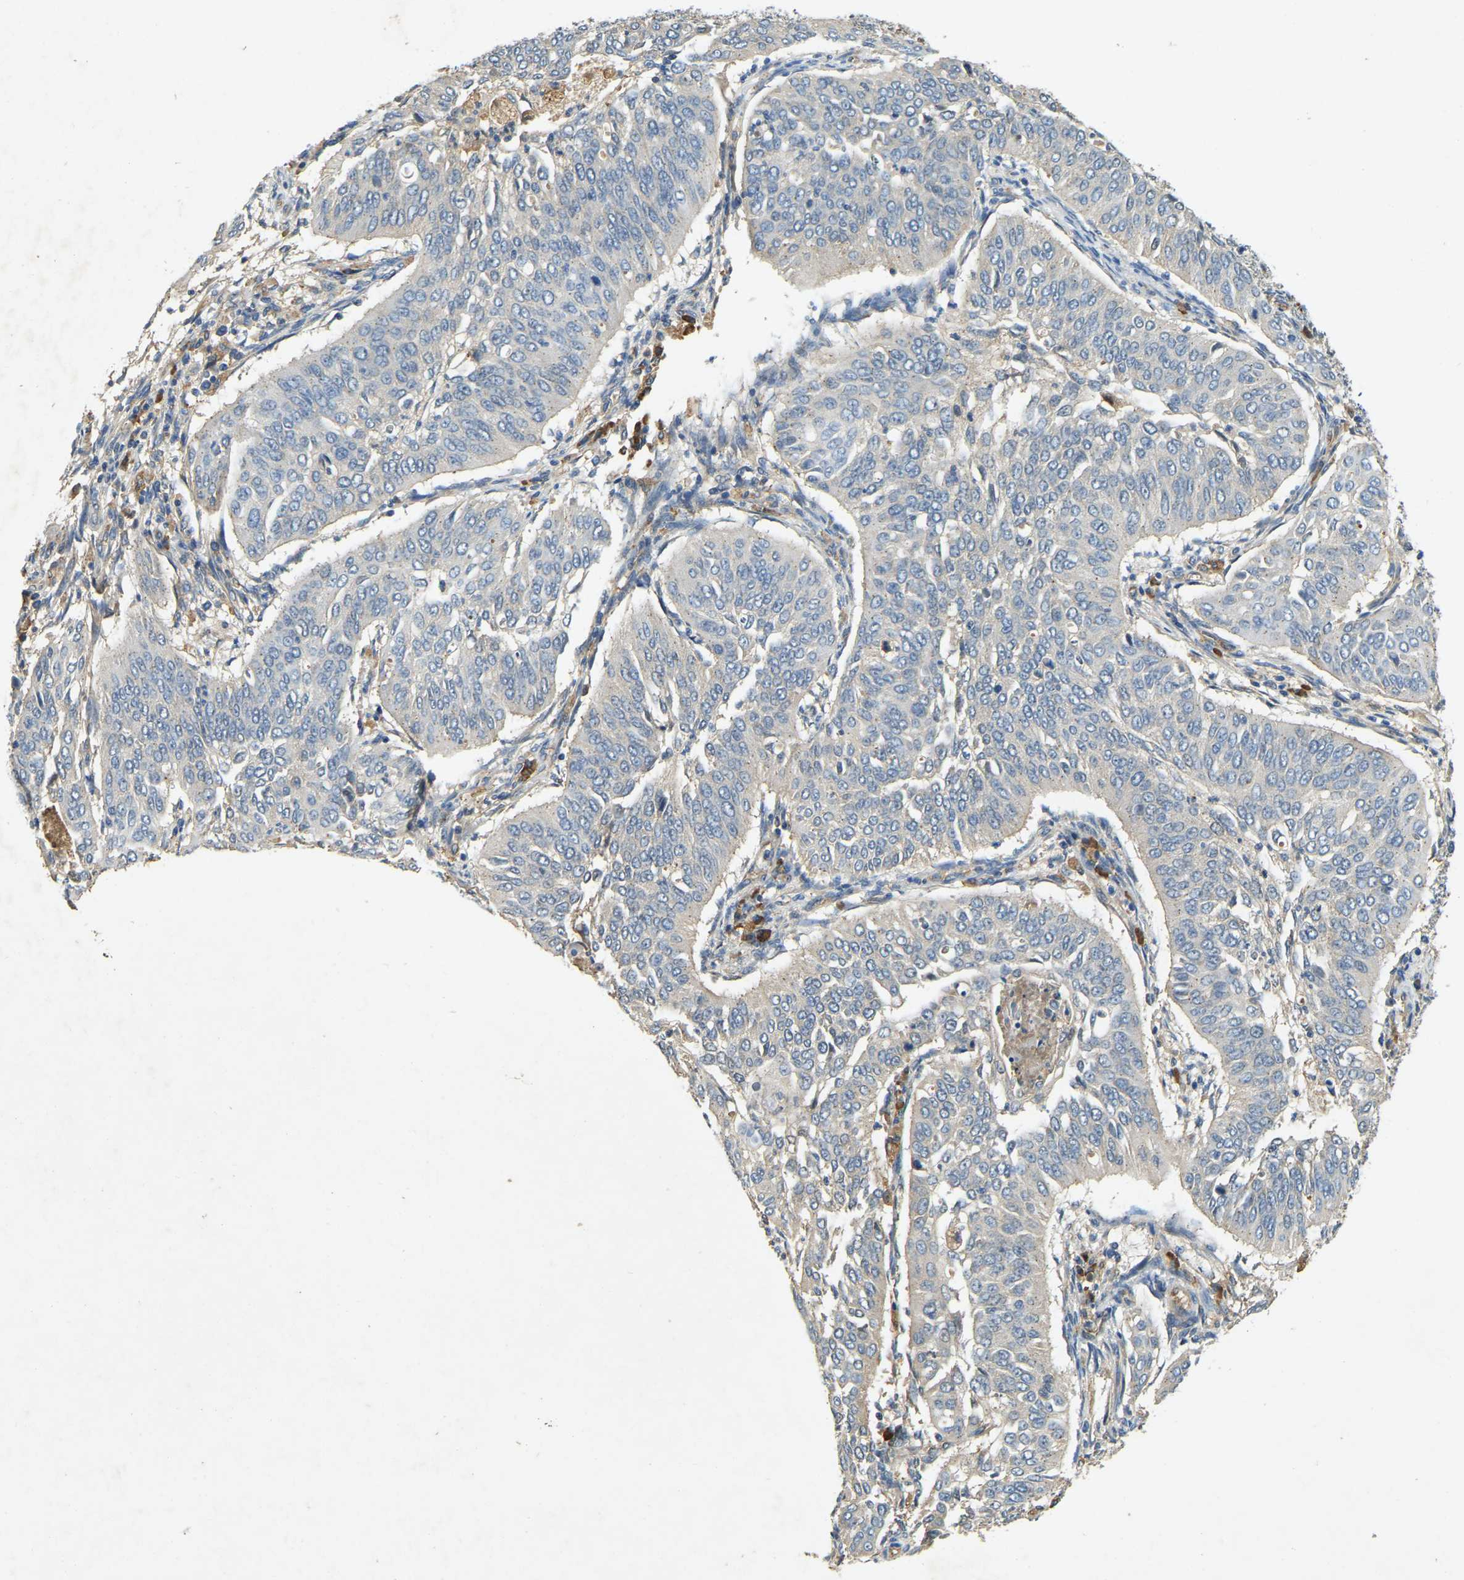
{"staining": {"intensity": "negative", "quantity": "none", "location": "none"}, "tissue": "cervical cancer", "cell_type": "Tumor cells", "image_type": "cancer", "snomed": [{"axis": "morphology", "description": "Normal tissue, NOS"}, {"axis": "morphology", "description": "Squamous cell carcinoma, NOS"}, {"axis": "topography", "description": "Cervix"}], "caption": "High power microscopy photomicrograph of an immunohistochemistry (IHC) histopathology image of cervical cancer, revealing no significant staining in tumor cells. (DAB immunohistochemistry, high magnification).", "gene": "CFLAR", "patient": {"sex": "female", "age": 39}}